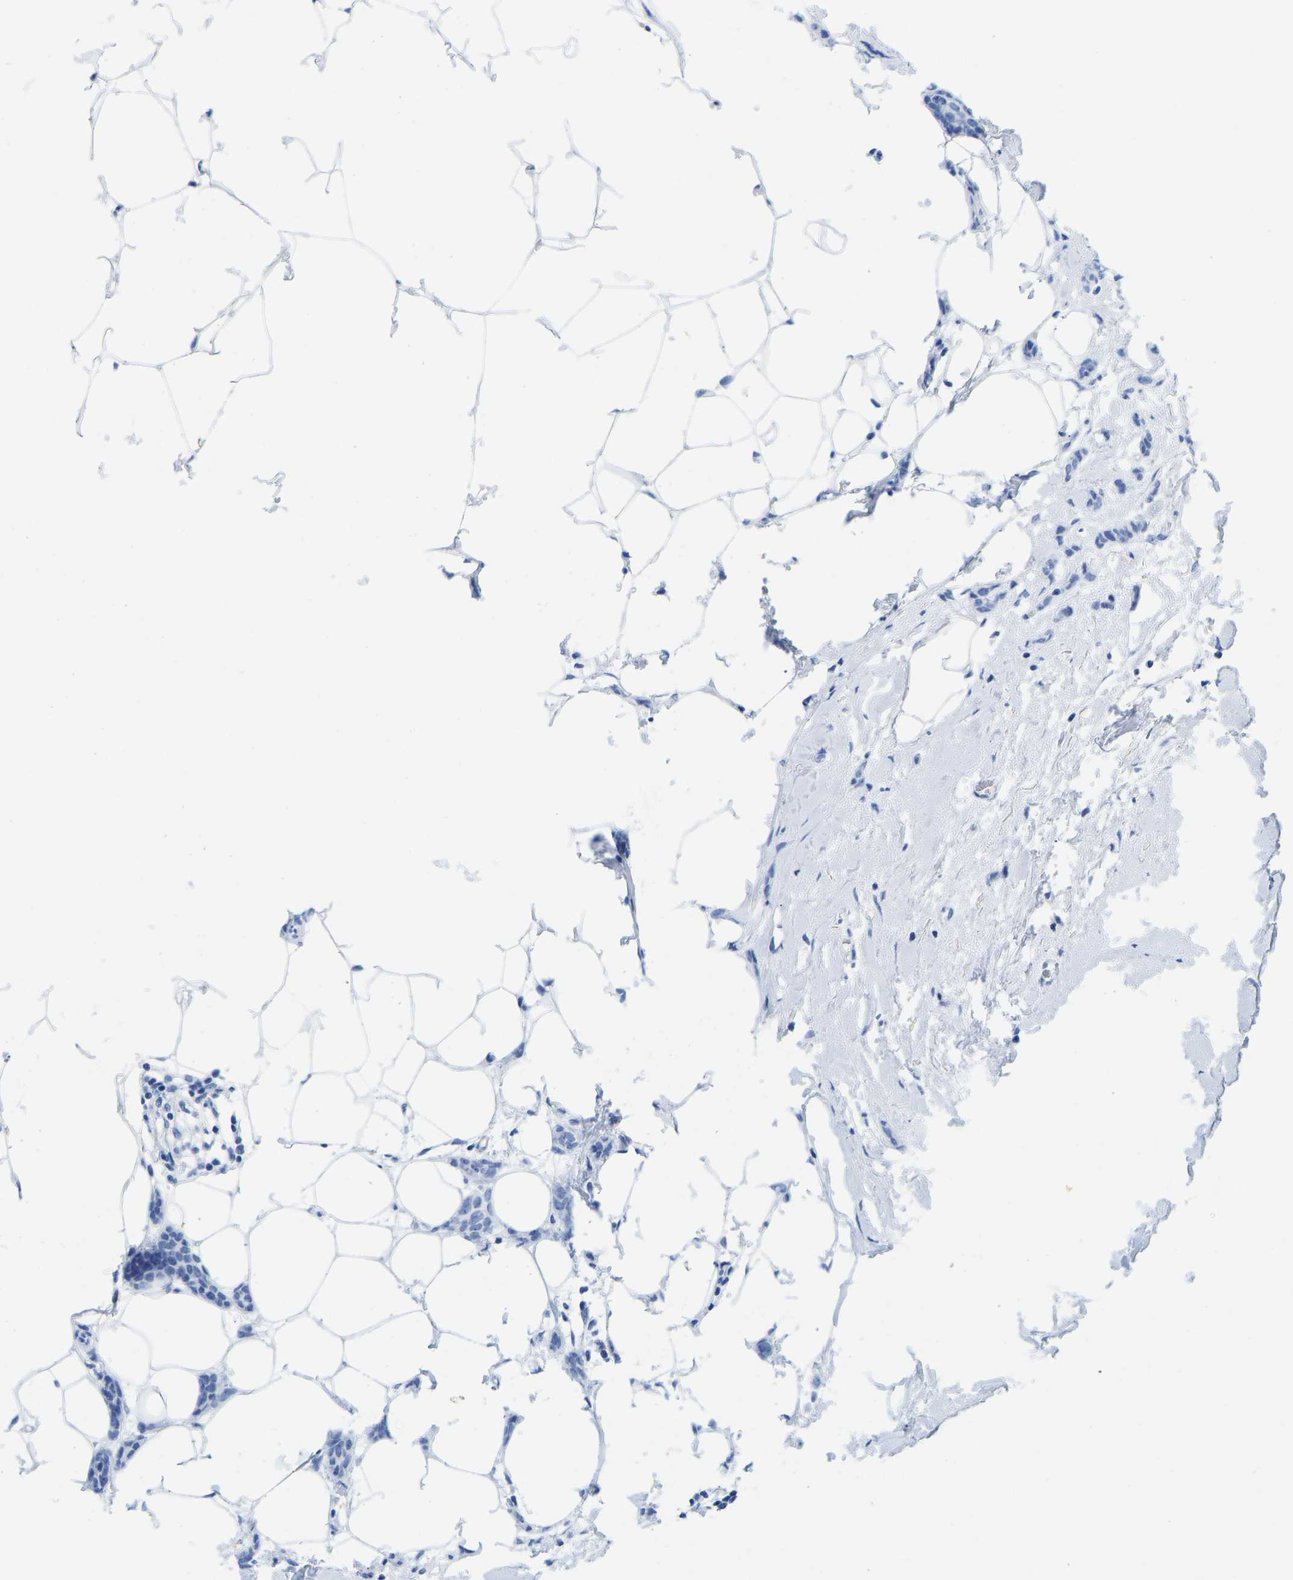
{"staining": {"intensity": "negative", "quantity": "none", "location": "none"}, "tissue": "breast cancer", "cell_type": "Tumor cells", "image_type": "cancer", "snomed": [{"axis": "morphology", "description": "Lobular carcinoma"}, {"axis": "topography", "description": "Skin"}, {"axis": "topography", "description": "Breast"}], "caption": "The image exhibits no staining of tumor cells in breast cancer. The staining was performed using DAB to visualize the protein expression in brown, while the nuclei were stained in blue with hematoxylin (Magnification: 20x).", "gene": "ELMO2", "patient": {"sex": "female", "age": 46}}